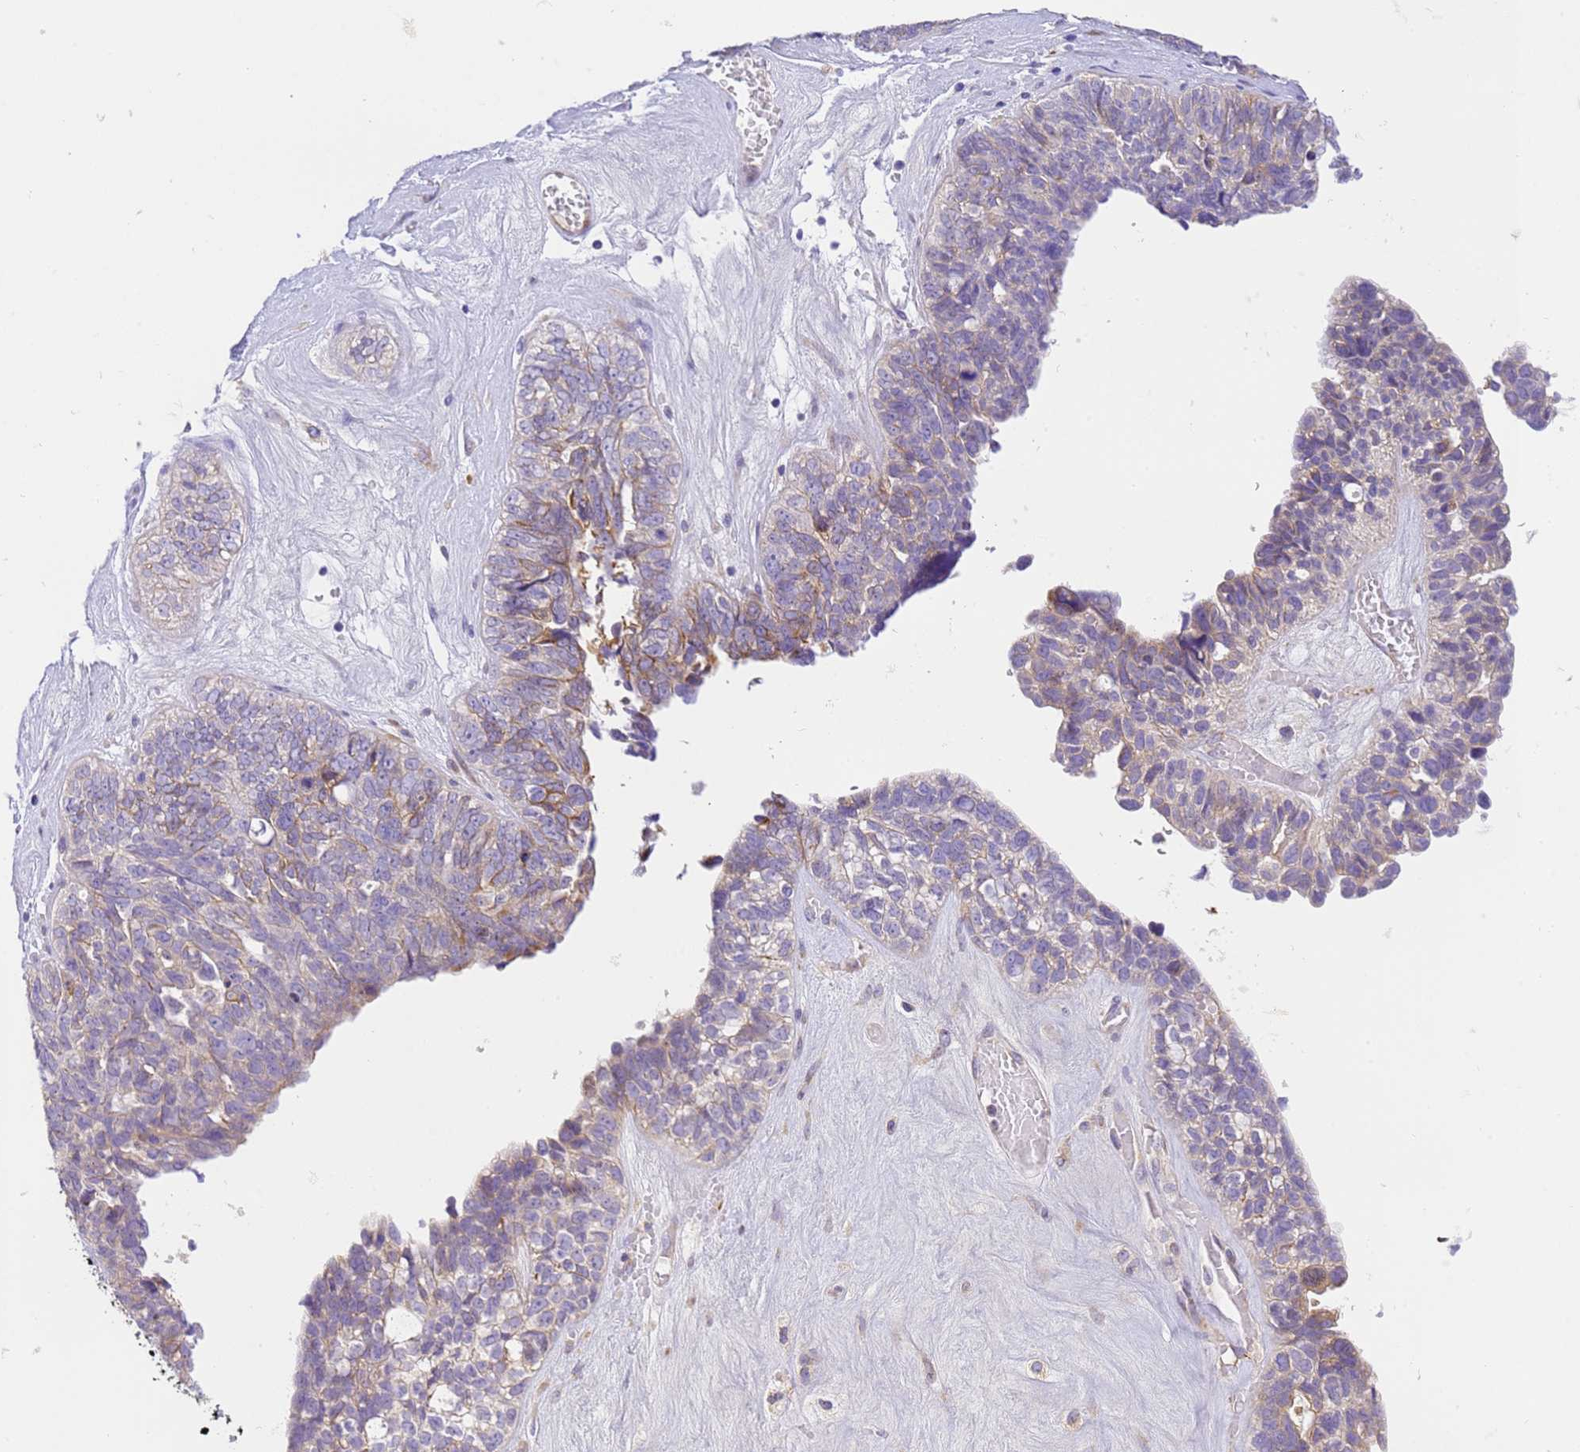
{"staining": {"intensity": "weak", "quantity": "25%-75%", "location": "cytoplasmic/membranous"}, "tissue": "ovarian cancer", "cell_type": "Tumor cells", "image_type": "cancer", "snomed": [{"axis": "morphology", "description": "Cystadenocarcinoma, serous, NOS"}, {"axis": "topography", "description": "Ovary"}], "caption": "Protein expression analysis of serous cystadenocarcinoma (ovarian) displays weak cytoplasmic/membranous expression in approximately 25%-75% of tumor cells.", "gene": "RHBDD3", "patient": {"sex": "female", "age": 79}}